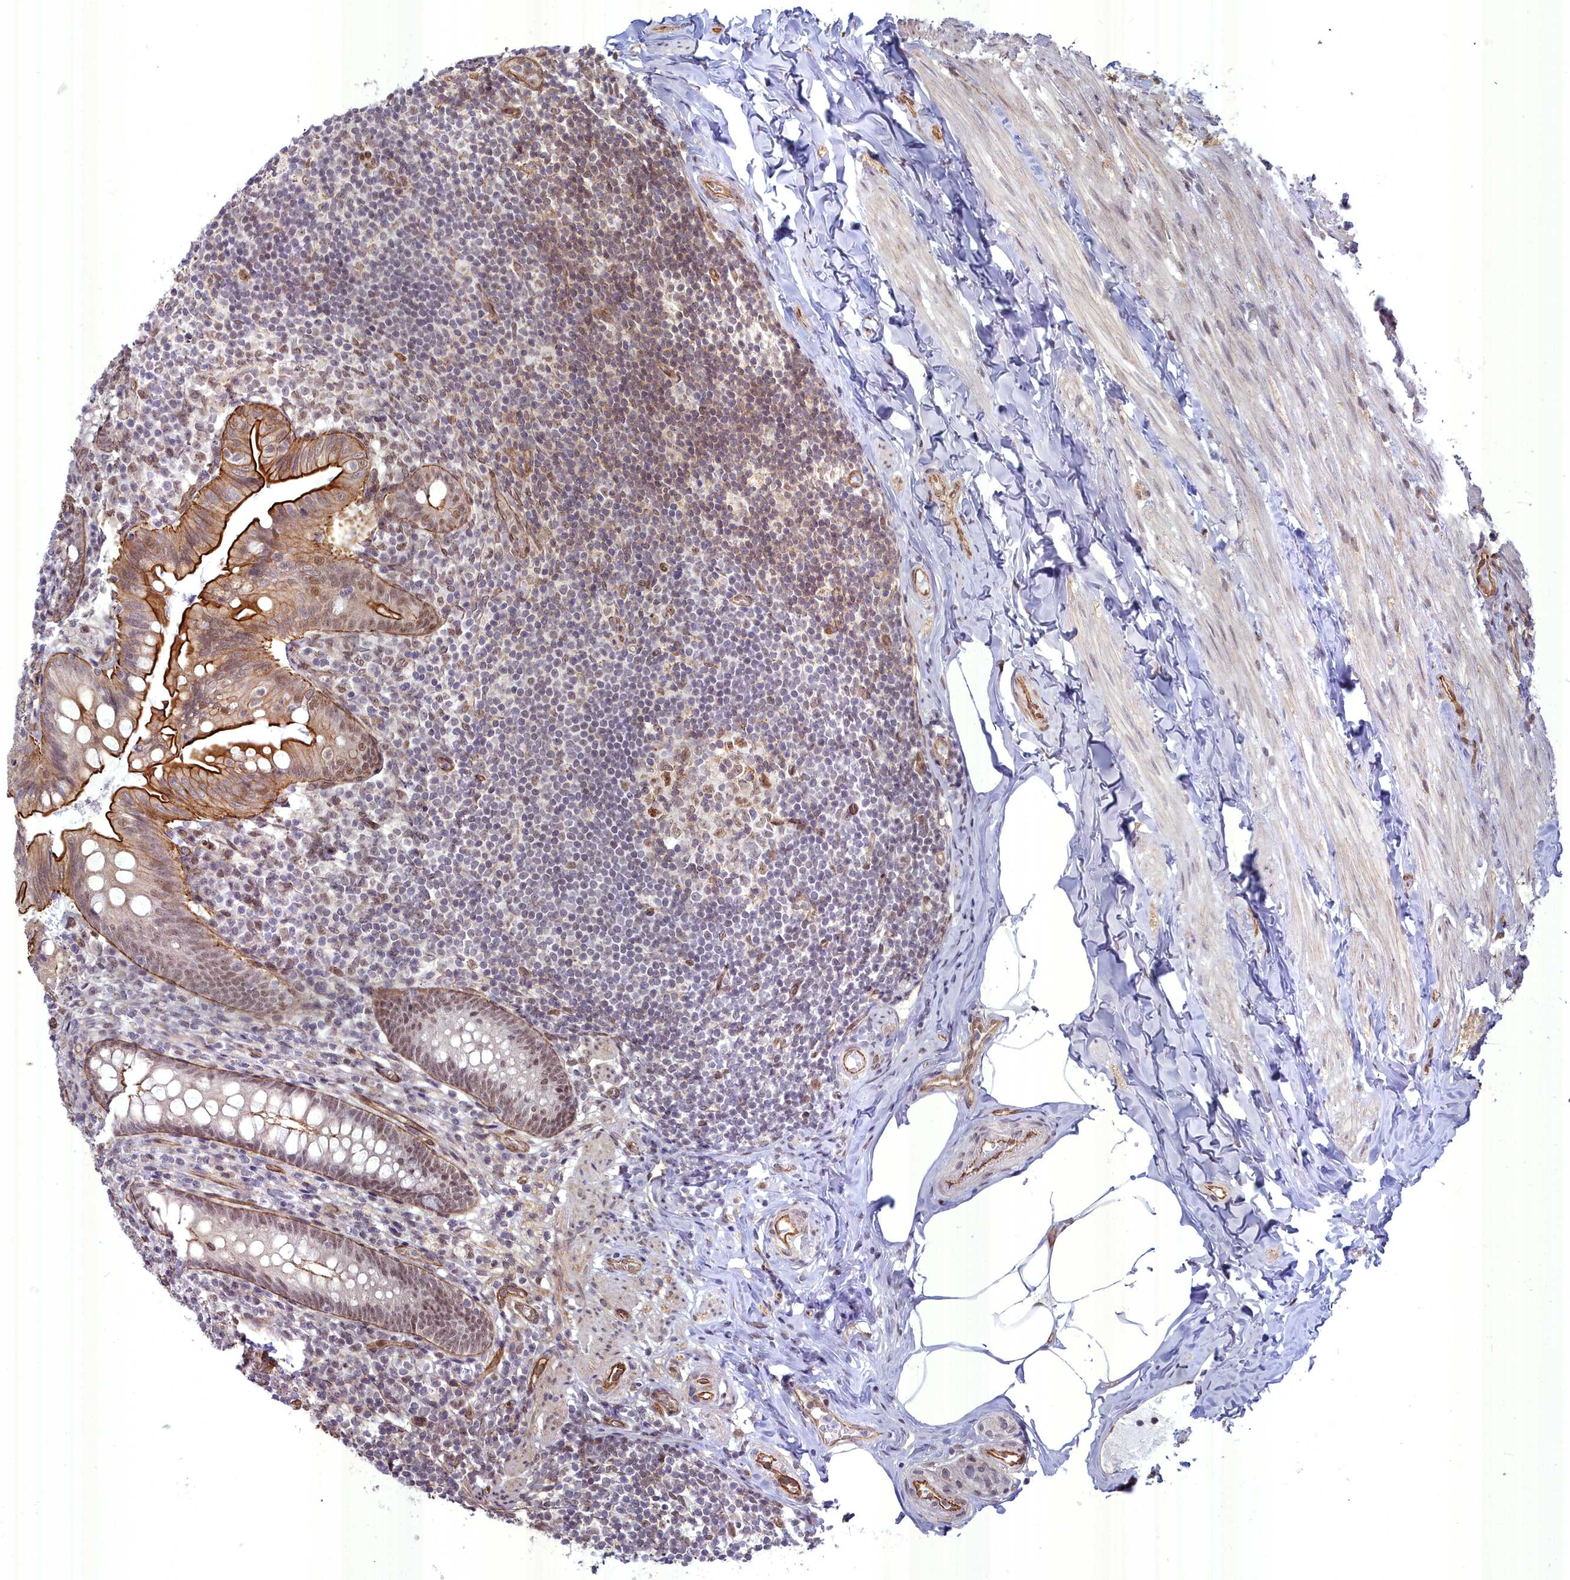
{"staining": {"intensity": "strong", "quantity": "25%-75%", "location": "cytoplasmic/membranous,nuclear"}, "tissue": "appendix", "cell_type": "Glandular cells", "image_type": "normal", "snomed": [{"axis": "morphology", "description": "Normal tissue, NOS"}, {"axis": "topography", "description": "Appendix"}], "caption": "High-magnification brightfield microscopy of benign appendix stained with DAB (brown) and counterstained with hematoxylin (blue). glandular cells exhibit strong cytoplasmic/membranous,nuclear staining is seen in about25%-75% of cells. (Brightfield microscopy of DAB IHC at high magnification).", "gene": "YJU2", "patient": {"sex": "male", "age": 55}}